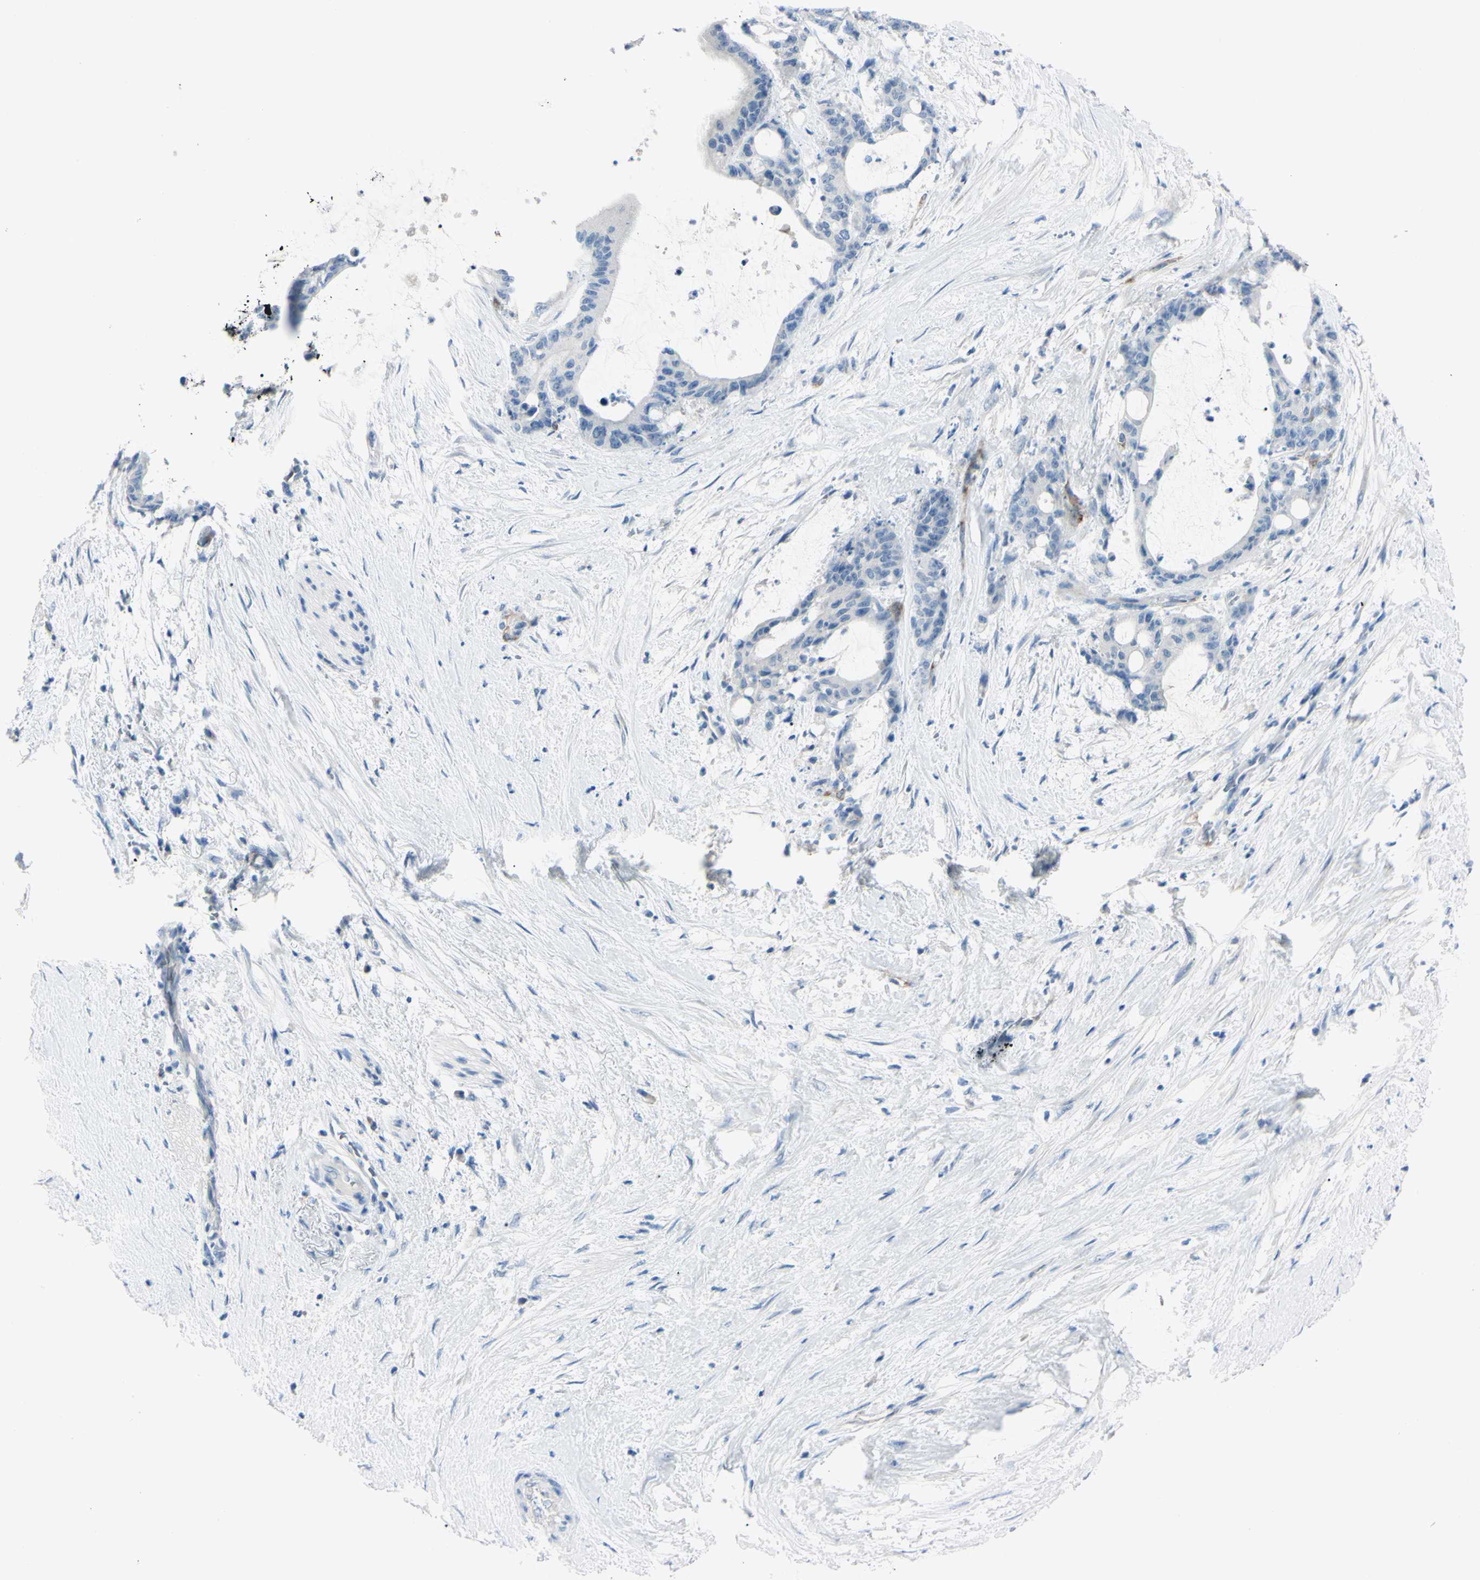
{"staining": {"intensity": "negative", "quantity": "none", "location": "none"}, "tissue": "liver cancer", "cell_type": "Tumor cells", "image_type": "cancer", "snomed": [{"axis": "morphology", "description": "Cholangiocarcinoma"}, {"axis": "topography", "description": "Liver"}], "caption": "Protein analysis of cholangiocarcinoma (liver) reveals no significant expression in tumor cells.", "gene": "FOLH1", "patient": {"sex": "female", "age": 73}}